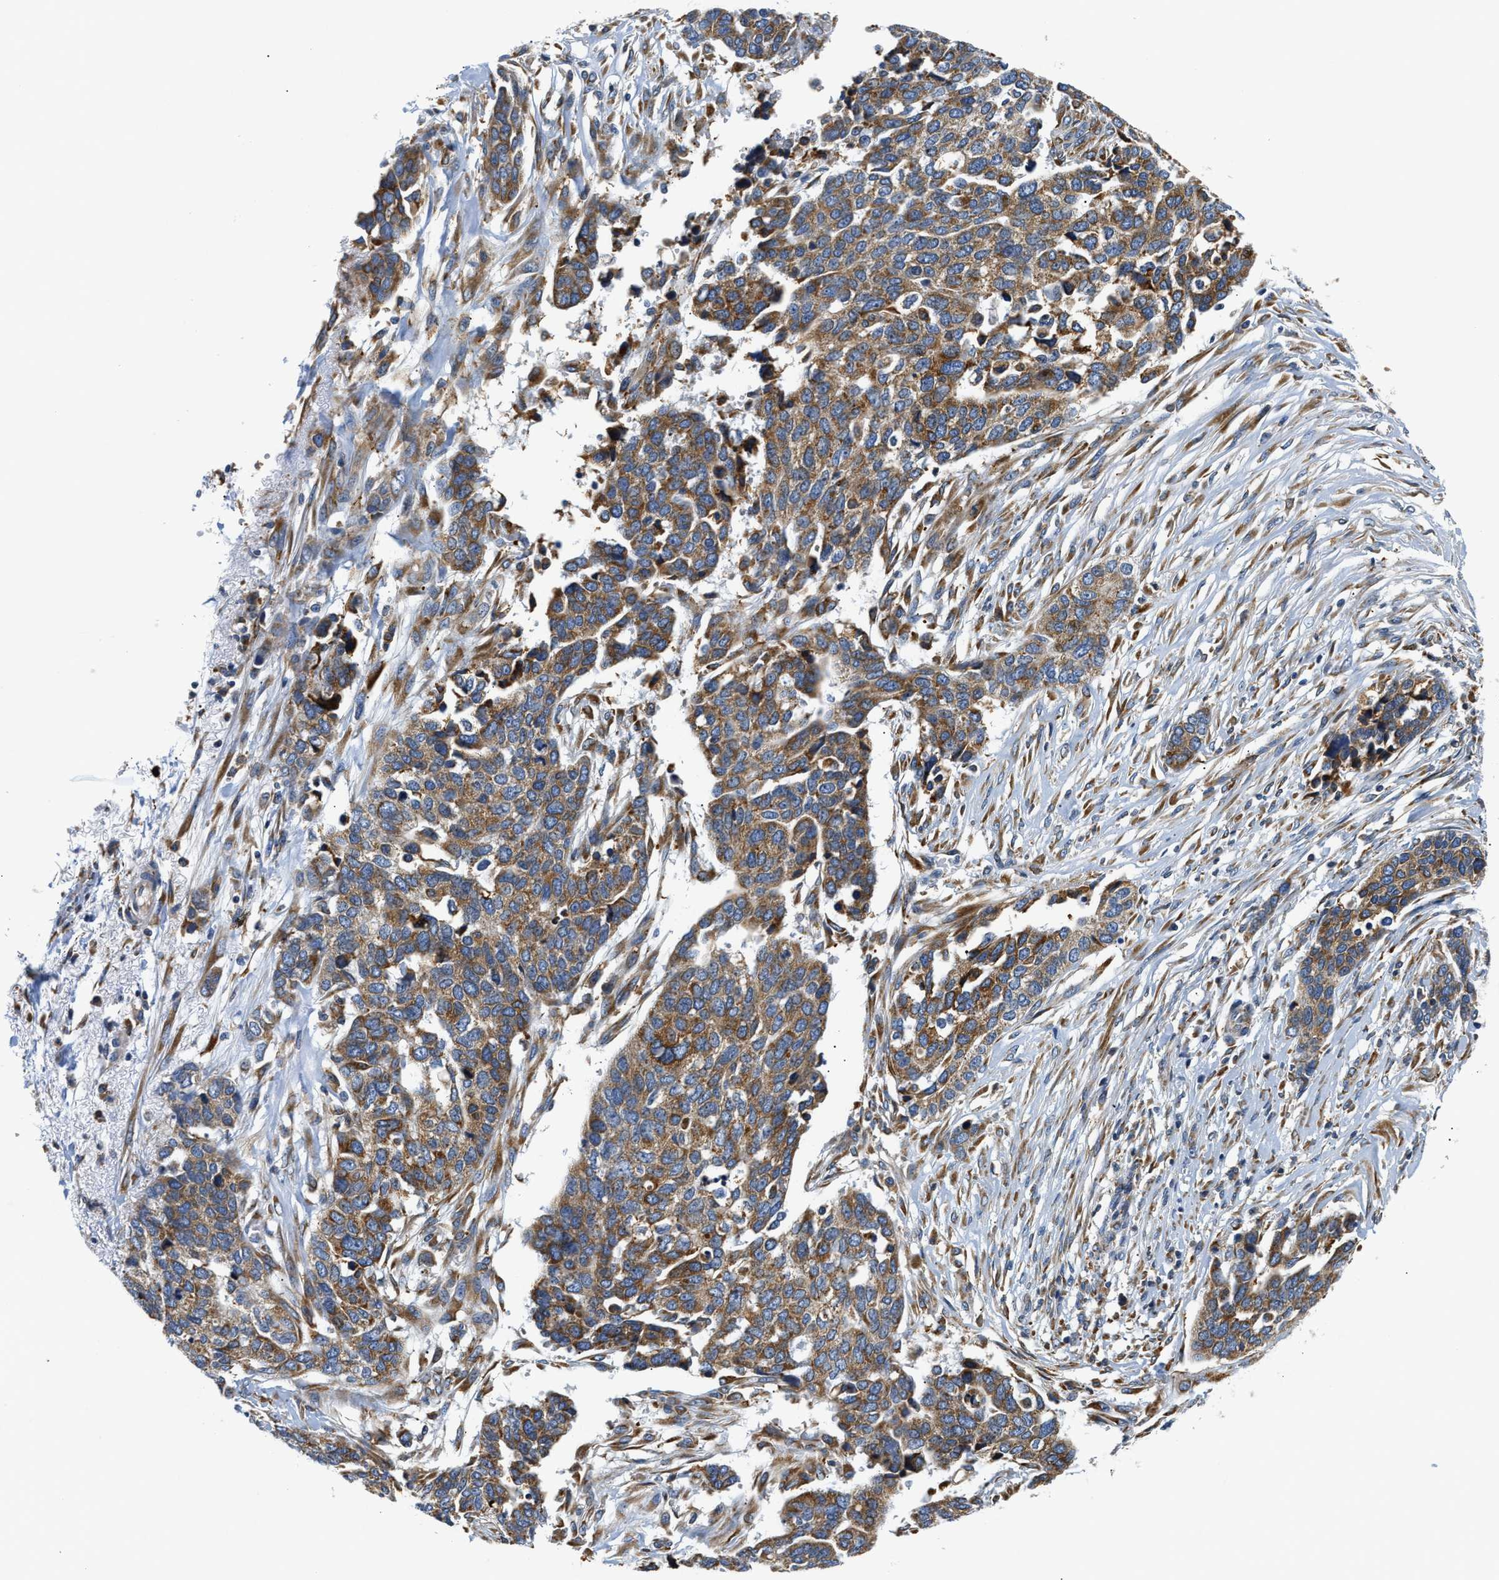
{"staining": {"intensity": "moderate", "quantity": ">75%", "location": "cytoplasmic/membranous"}, "tissue": "ovarian cancer", "cell_type": "Tumor cells", "image_type": "cancer", "snomed": [{"axis": "morphology", "description": "Cystadenocarcinoma, serous, NOS"}, {"axis": "topography", "description": "Ovary"}], "caption": "A brown stain shows moderate cytoplasmic/membranous positivity of a protein in human ovarian cancer tumor cells.", "gene": "HDHD3", "patient": {"sex": "female", "age": 44}}